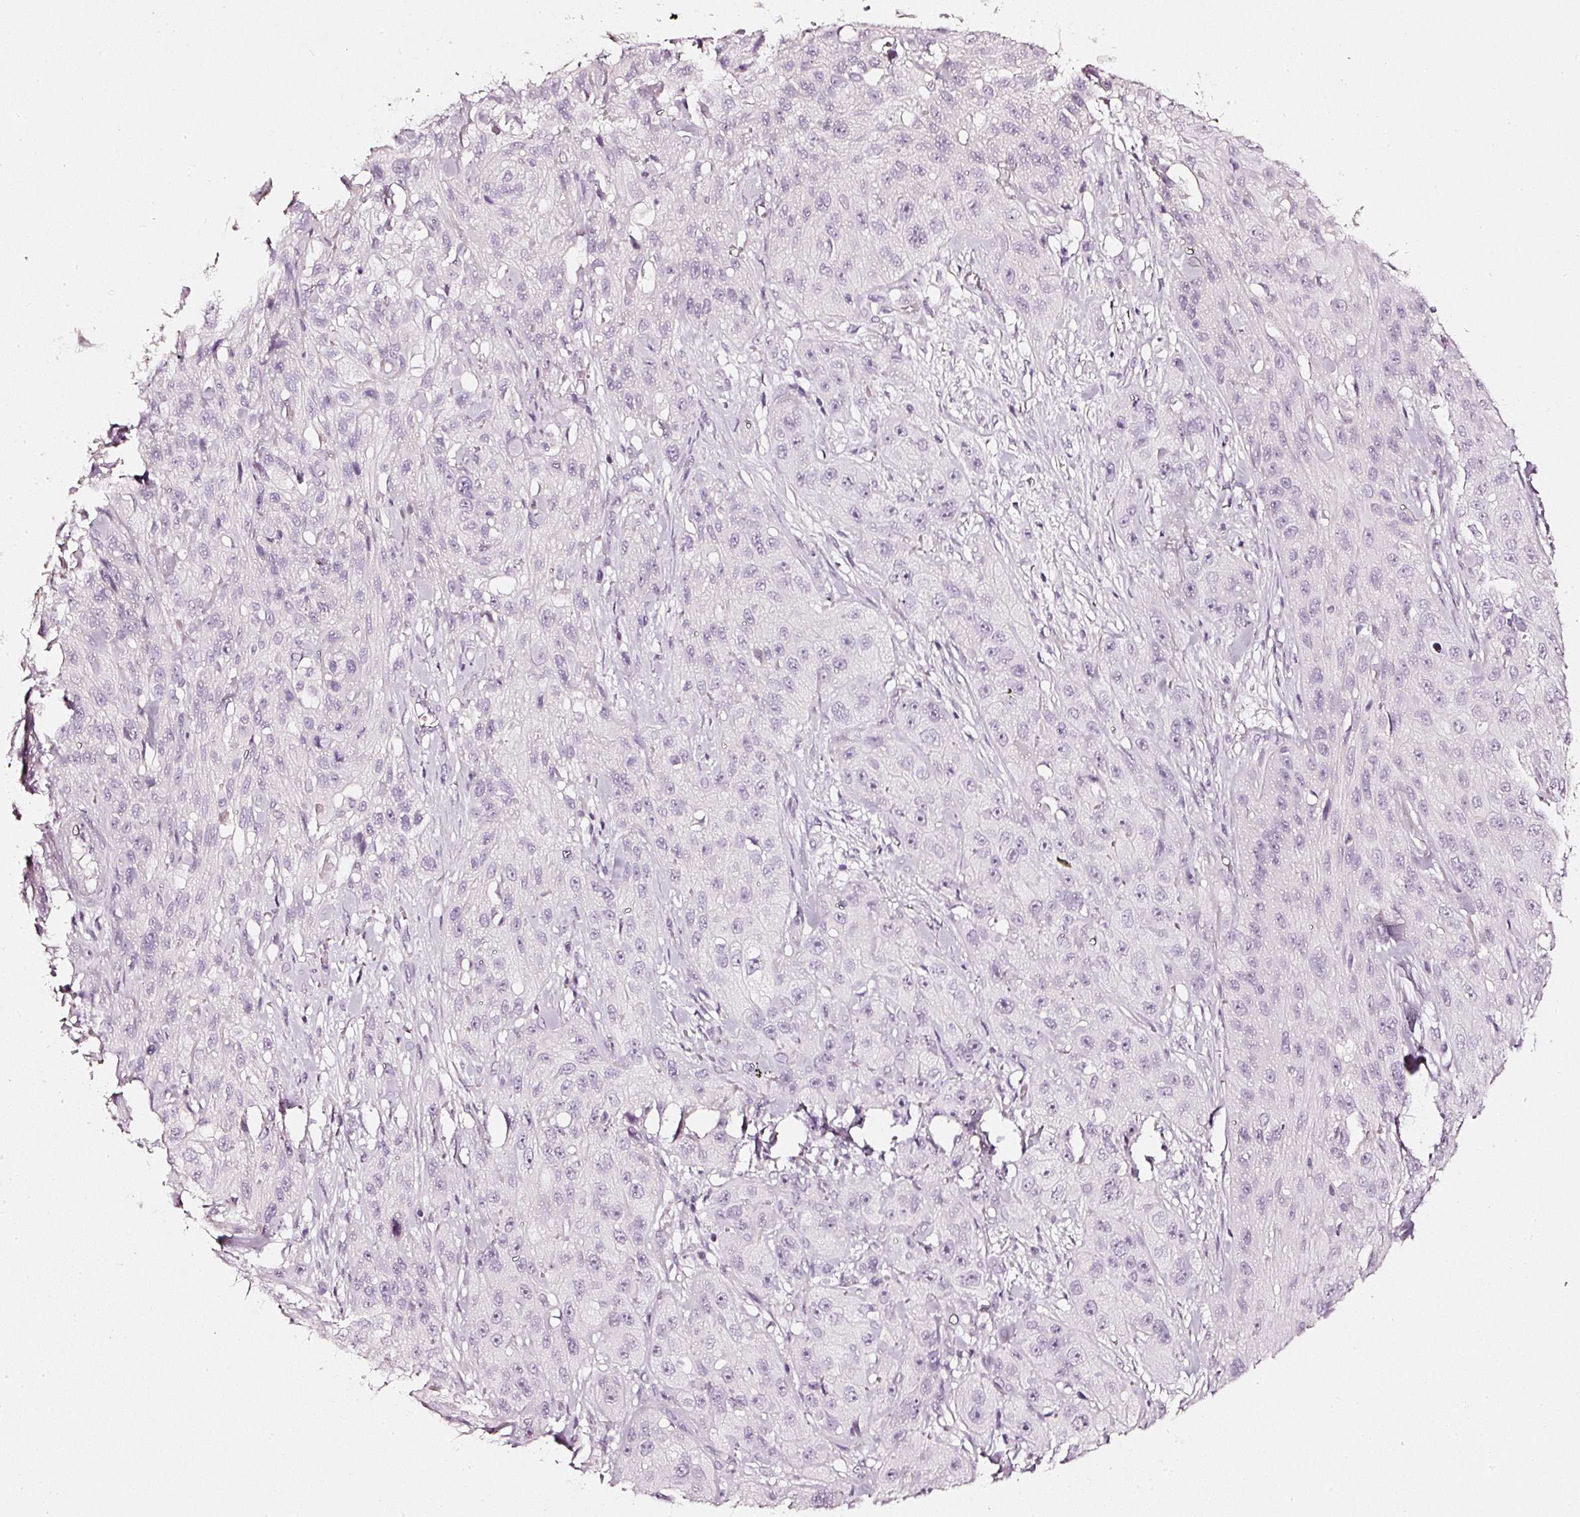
{"staining": {"intensity": "negative", "quantity": "none", "location": "none"}, "tissue": "skin cancer", "cell_type": "Tumor cells", "image_type": "cancer", "snomed": [{"axis": "morphology", "description": "Squamous cell carcinoma, NOS"}, {"axis": "topography", "description": "Skin"}, {"axis": "topography", "description": "Vulva"}], "caption": "A histopathology image of human skin cancer (squamous cell carcinoma) is negative for staining in tumor cells.", "gene": "CNP", "patient": {"sex": "female", "age": 86}}